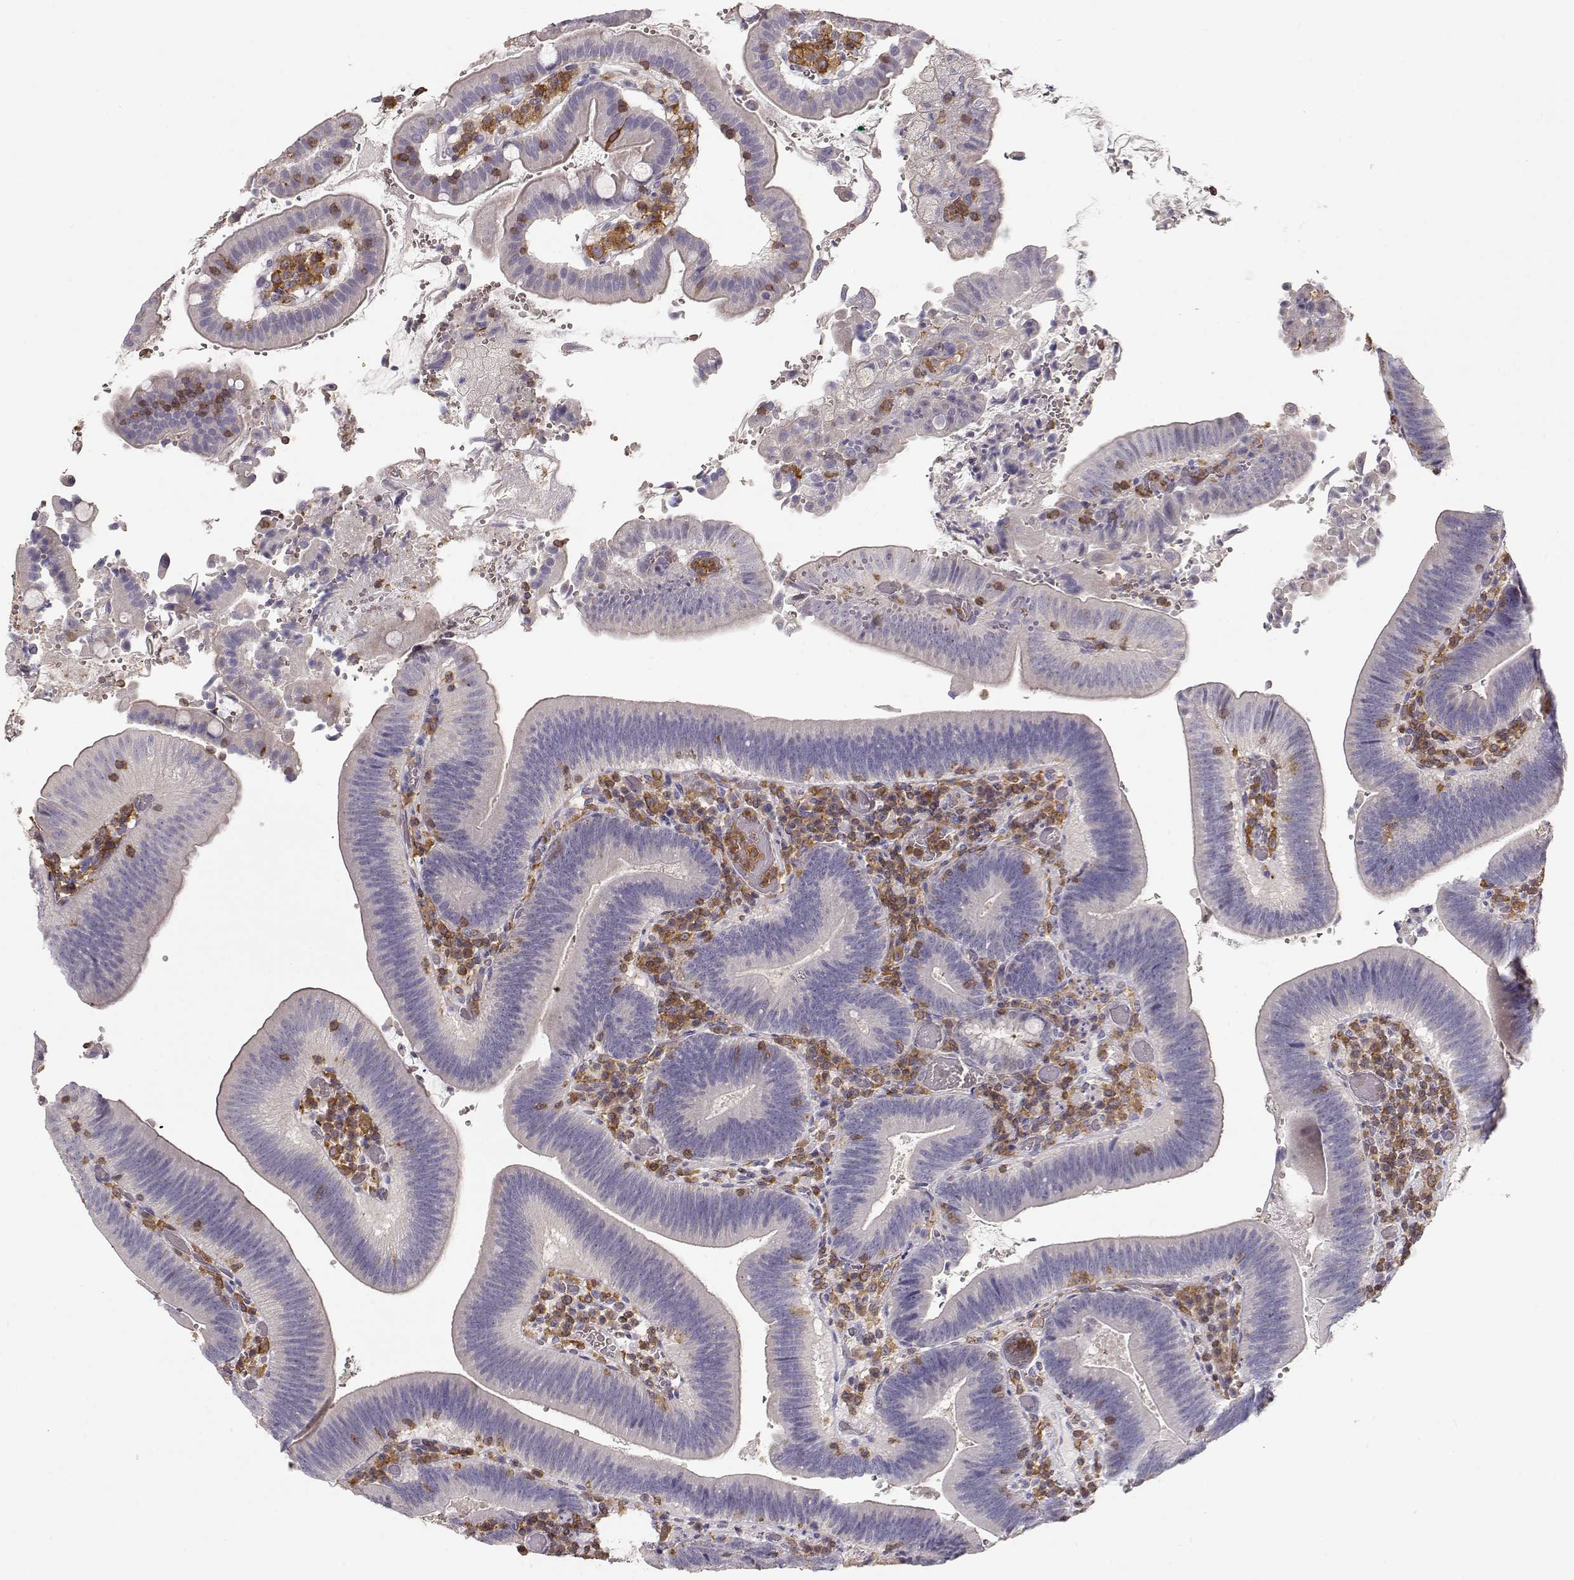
{"staining": {"intensity": "negative", "quantity": "none", "location": "none"}, "tissue": "duodenum", "cell_type": "Glandular cells", "image_type": "normal", "snomed": [{"axis": "morphology", "description": "Normal tissue, NOS"}, {"axis": "topography", "description": "Duodenum"}], "caption": "Image shows no protein expression in glandular cells of benign duodenum. The staining is performed using DAB brown chromogen with nuclei counter-stained in using hematoxylin.", "gene": "VAV1", "patient": {"sex": "female", "age": 62}}